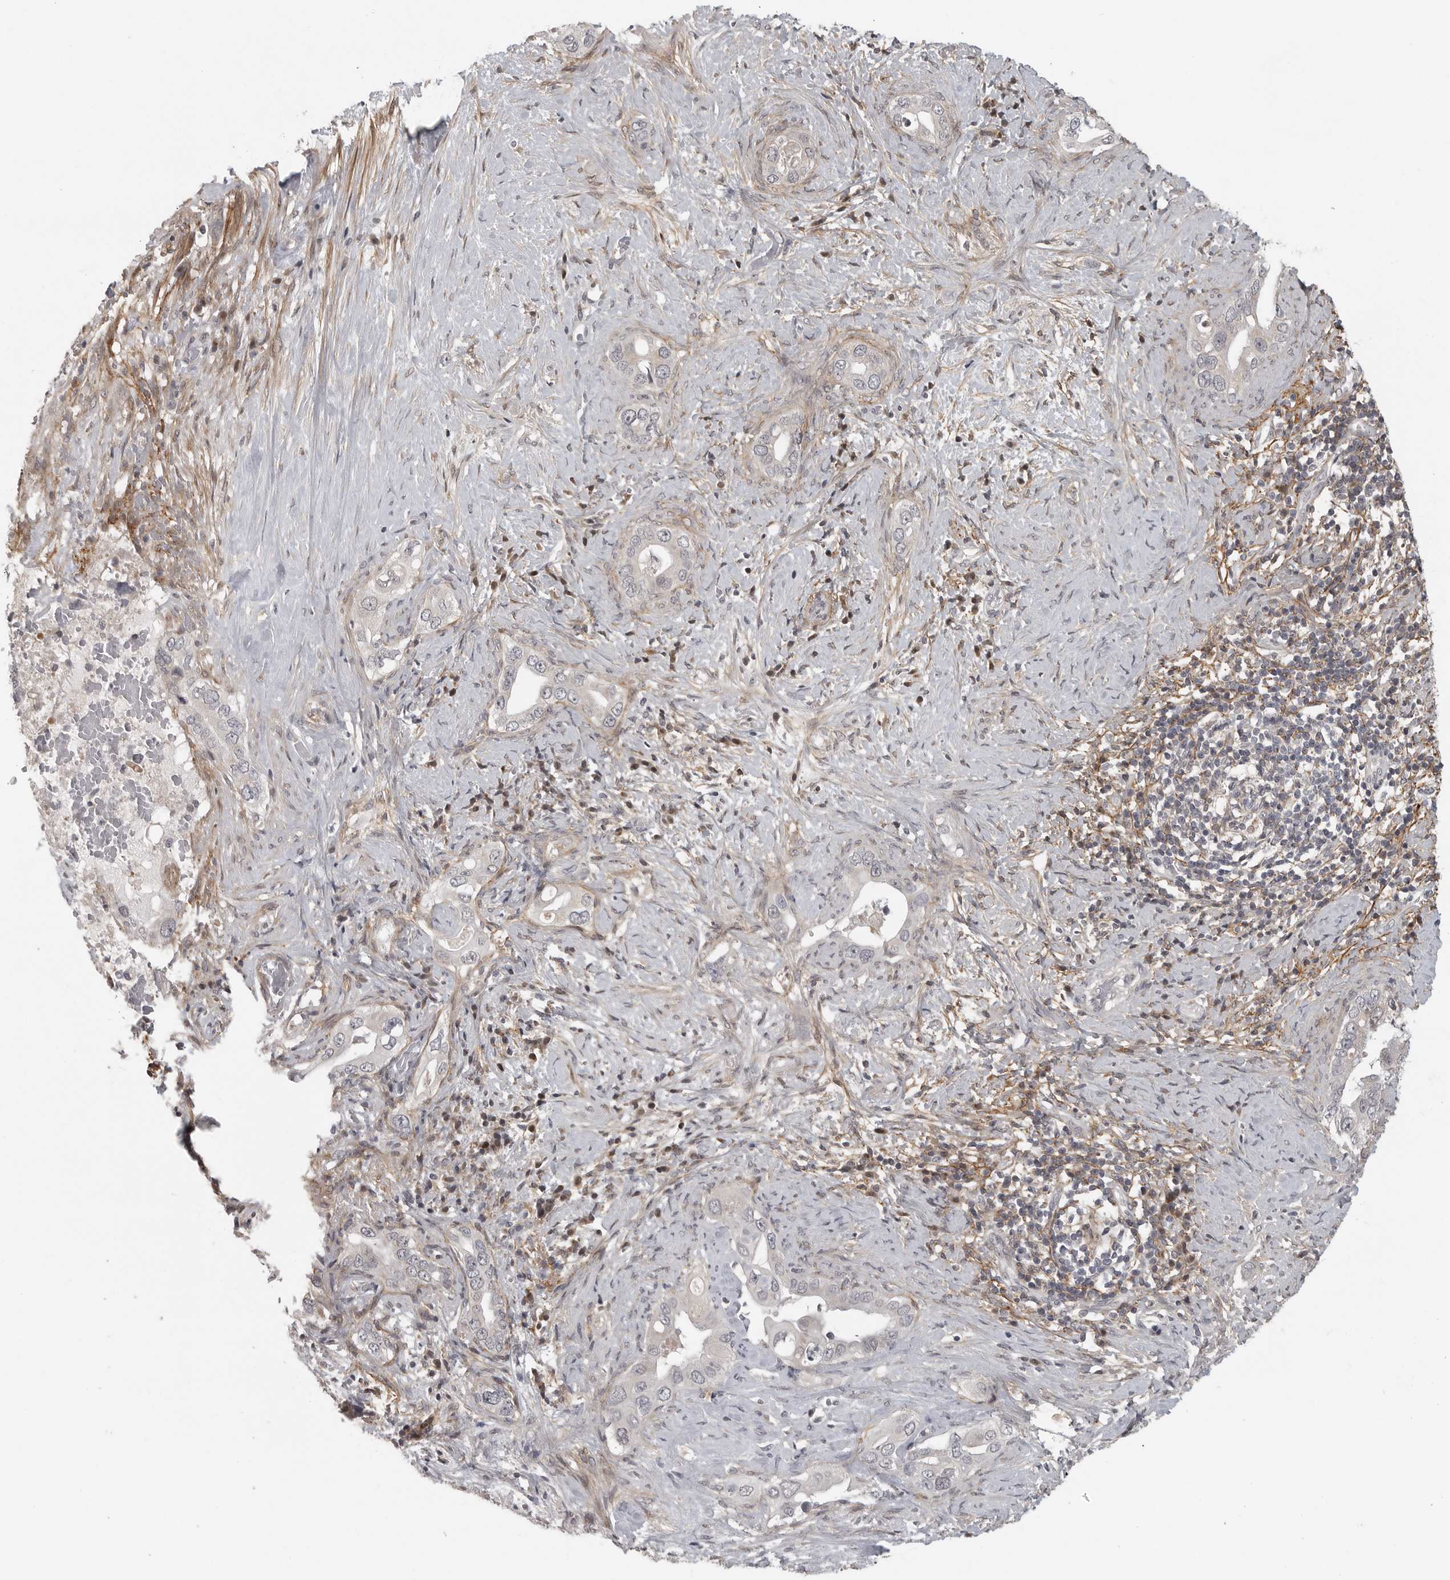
{"staining": {"intensity": "negative", "quantity": "none", "location": "none"}, "tissue": "pancreatic cancer", "cell_type": "Tumor cells", "image_type": "cancer", "snomed": [{"axis": "morphology", "description": "Inflammation, NOS"}, {"axis": "morphology", "description": "Adenocarcinoma, NOS"}, {"axis": "topography", "description": "Pancreas"}], "caption": "High magnification brightfield microscopy of pancreatic adenocarcinoma stained with DAB (3,3'-diaminobenzidine) (brown) and counterstained with hematoxylin (blue): tumor cells show no significant expression. (DAB (3,3'-diaminobenzidine) IHC, high magnification).", "gene": "UROD", "patient": {"sex": "female", "age": 56}}